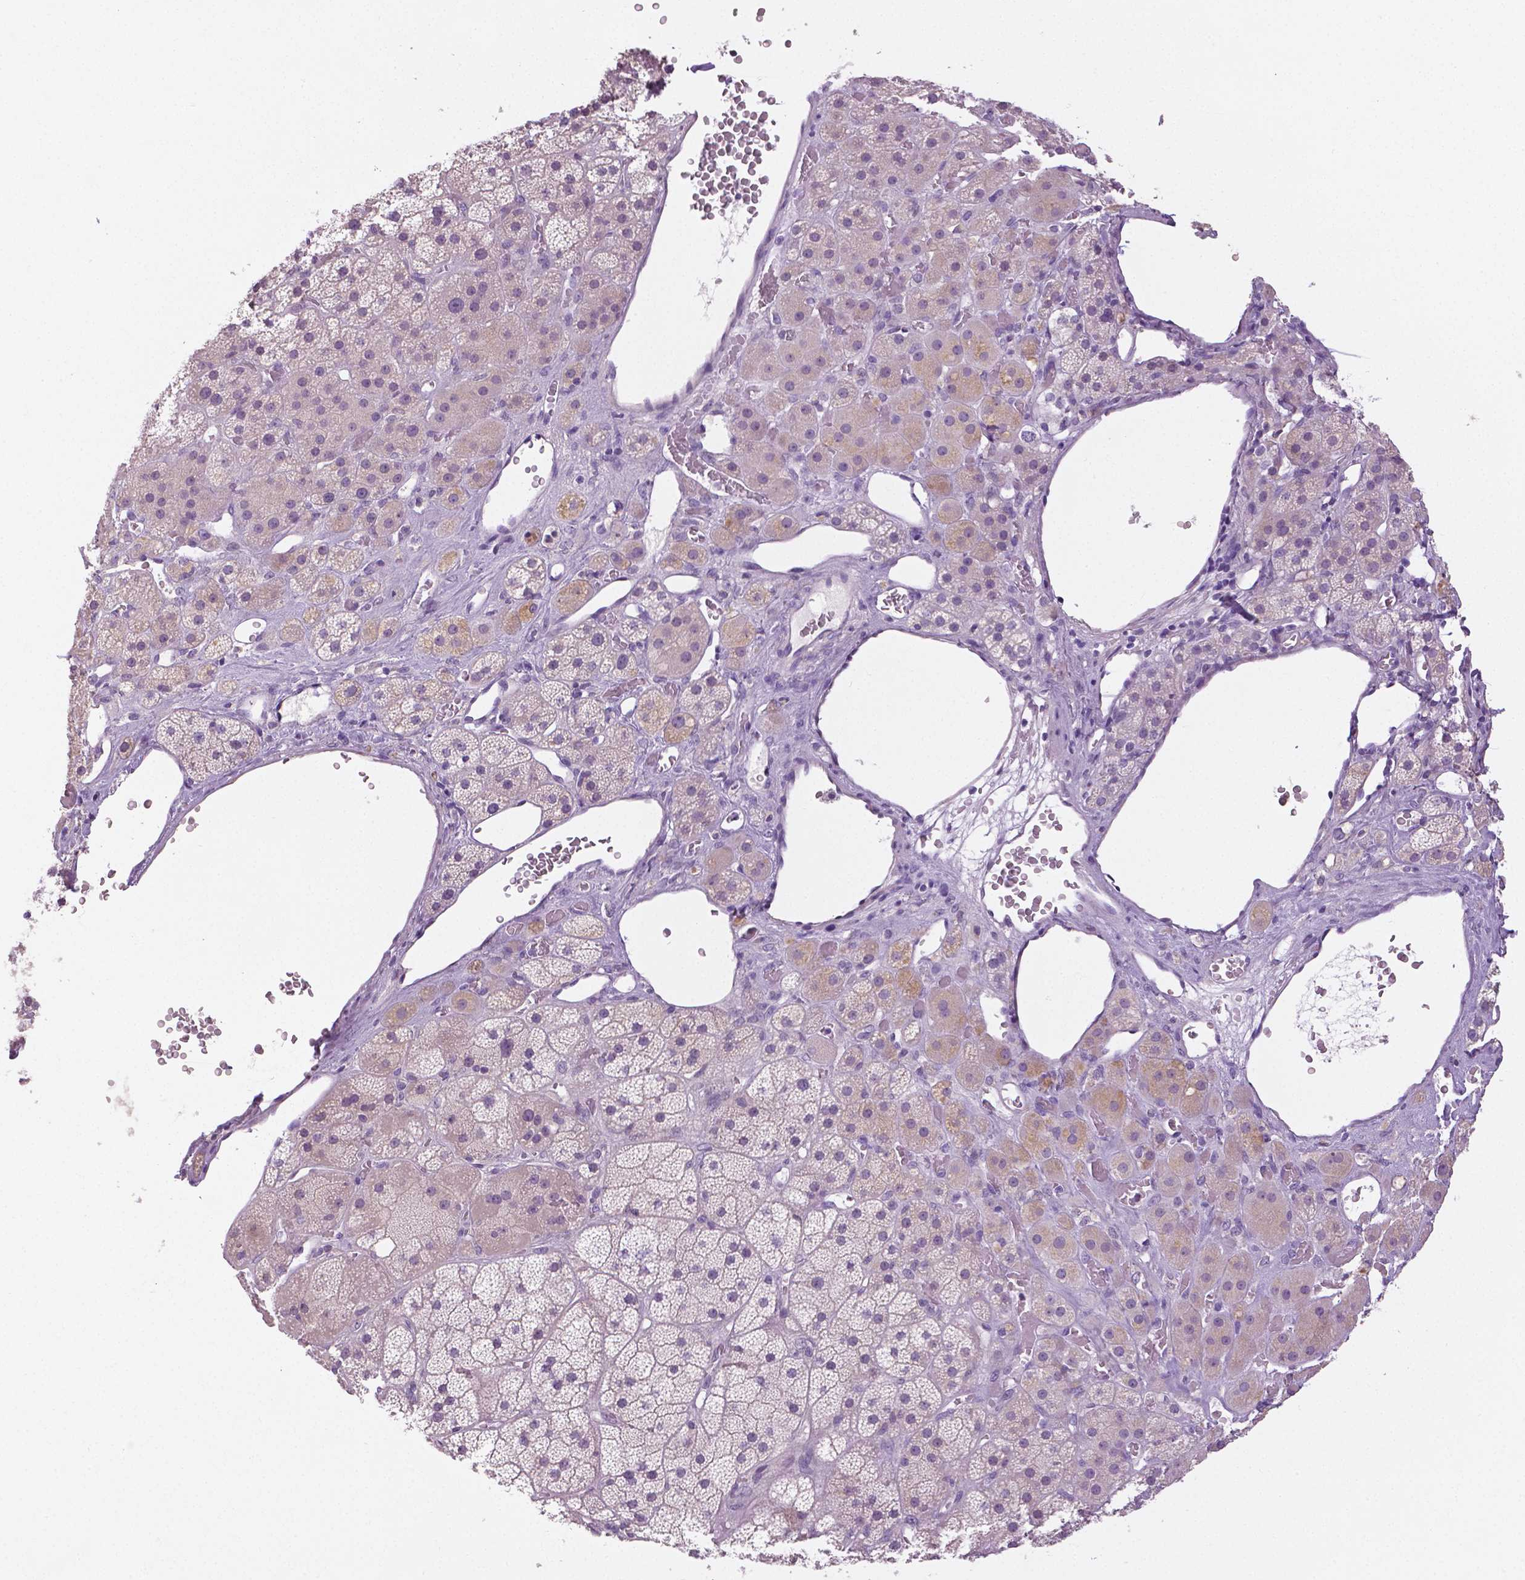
{"staining": {"intensity": "moderate", "quantity": "<25%", "location": "cytoplasmic/membranous"}, "tissue": "adrenal gland", "cell_type": "Glandular cells", "image_type": "normal", "snomed": [{"axis": "morphology", "description": "Normal tissue, NOS"}, {"axis": "topography", "description": "Adrenal gland"}], "caption": "Moderate cytoplasmic/membranous protein staining is present in approximately <25% of glandular cells in adrenal gland. (DAB (3,3'-diaminobenzidine) IHC, brown staining for protein, blue staining for nuclei).", "gene": "DNAH12", "patient": {"sex": "male", "age": 57}}